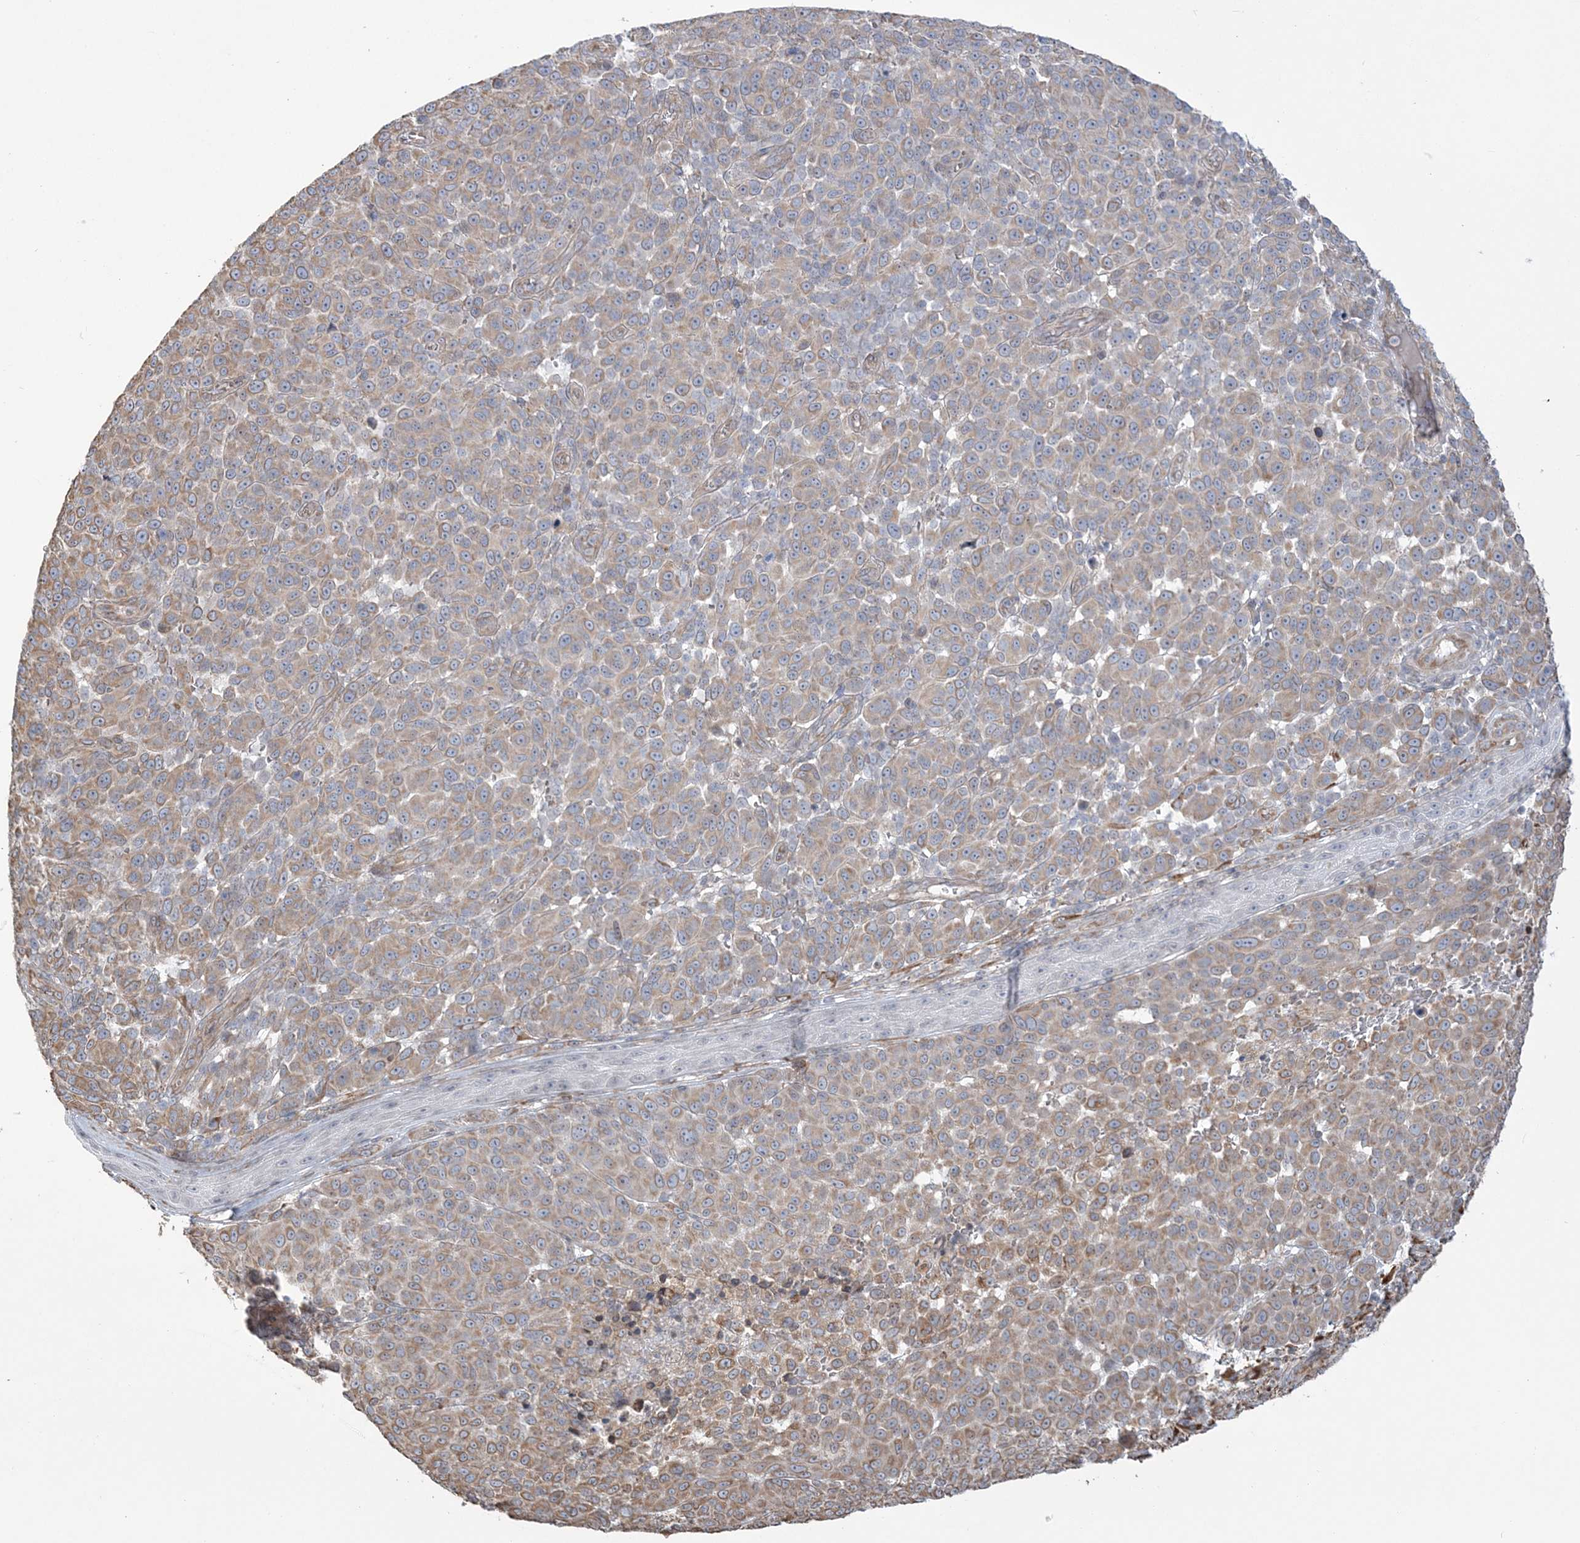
{"staining": {"intensity": "weak", "quantity": "25%-75%", "location": "cytoplasmic/membranous"}, "tissue": "melanoma", "cell_type": "Tumor cells", "image_type": "cancer", "snomed": [{"axis": "morphology", "description": "Malignant melanoma, NOS"}, {"axis": "topography", "description": "Skin"}], "caption": "Melanoma tissue demonstrates weak cytoplasmic/membranous staining in about 25%-75% of tumor cells The protein is shown in brown color, while the nuclei are stained blue.", "gene": "ZNF821", "patient": {"sex": "male", "age": 49}}